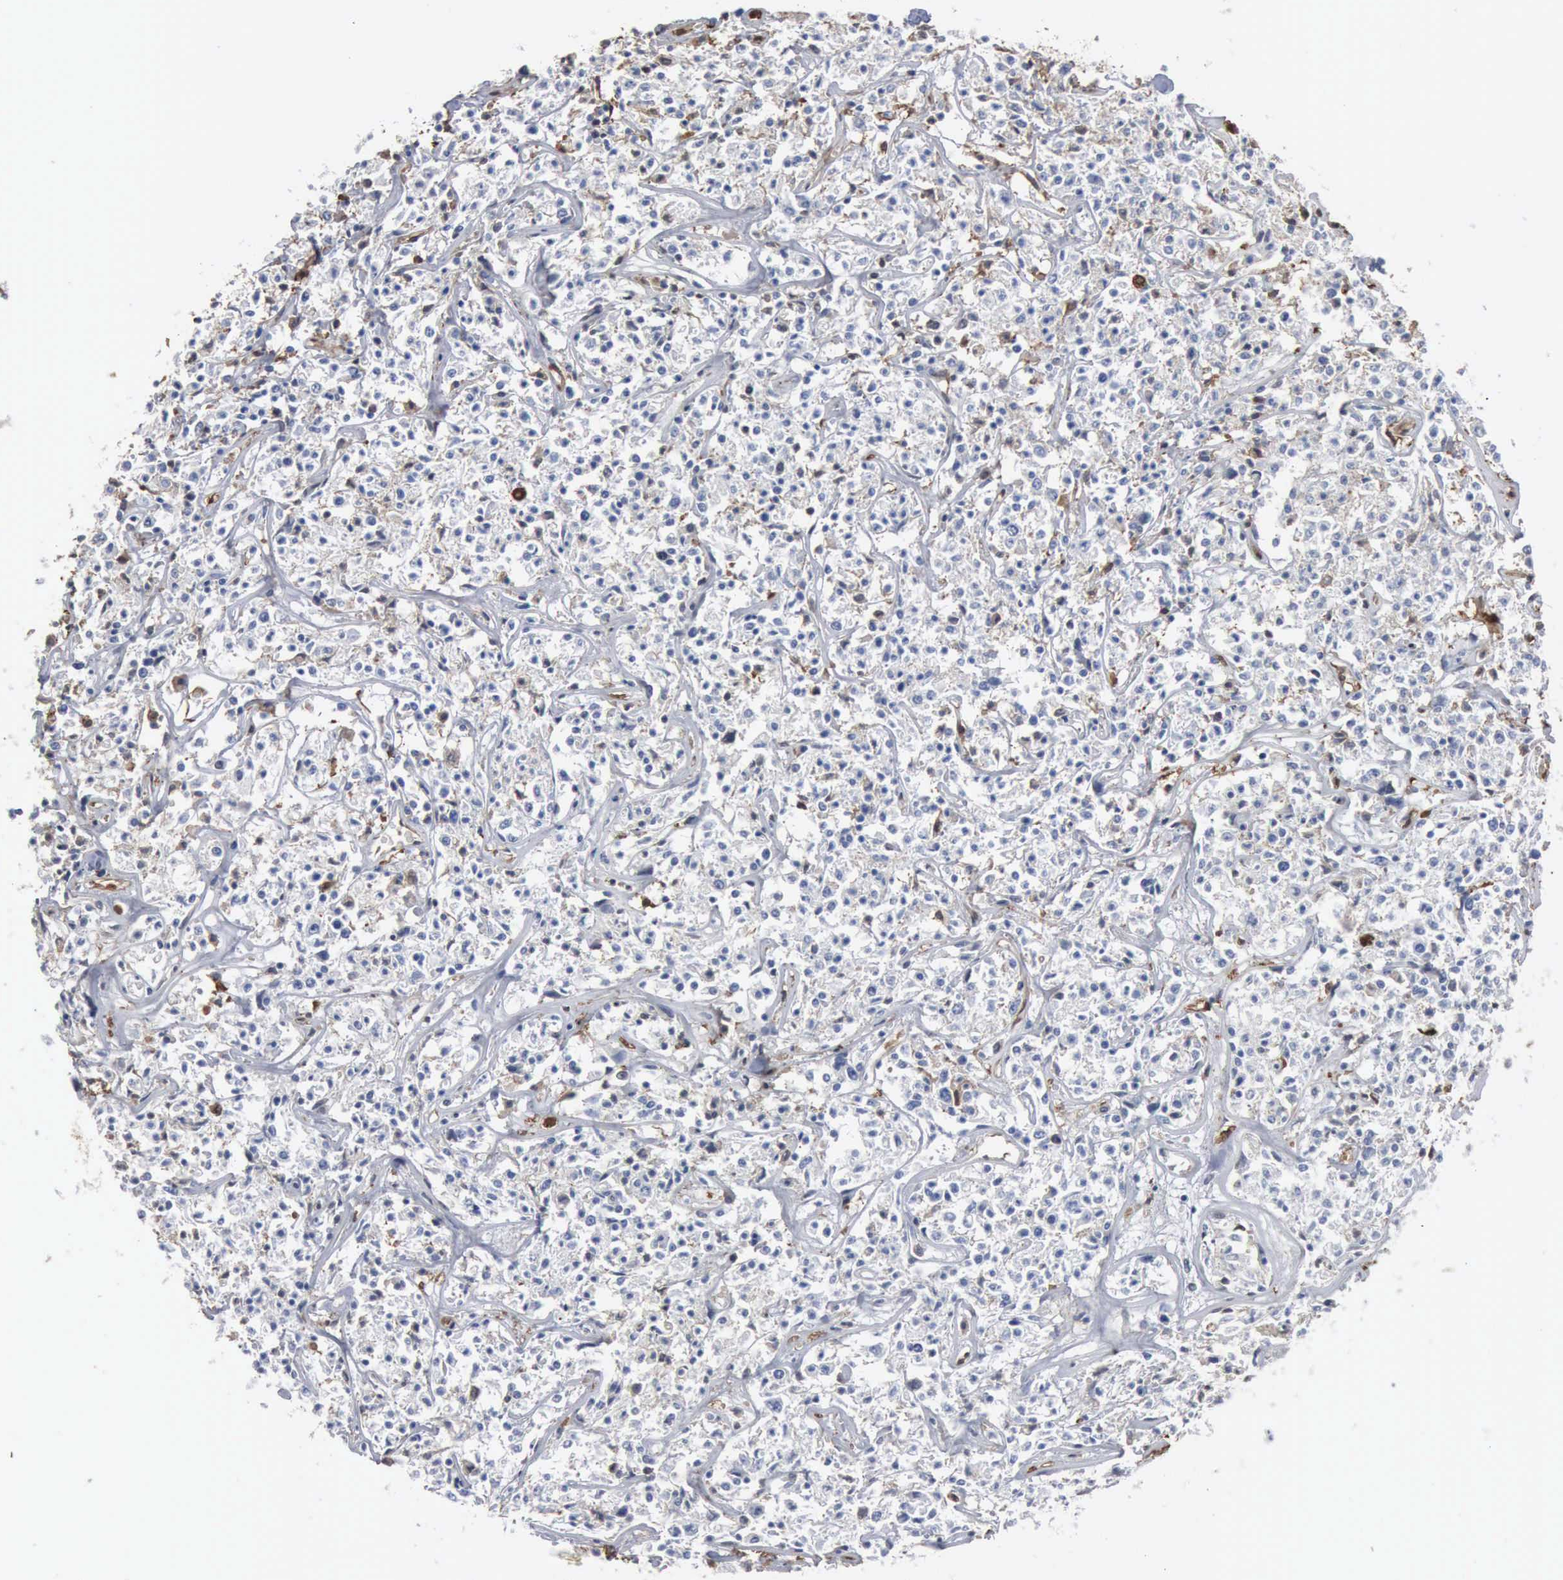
{"staining": {"intensity": "negative", "quantity": "none", "location": "none"}, "tissue": "lymphoma", "cell_type": "Tumor cells", "image_type": "cancer", "snomed": [{"axis": "morphology", "description": "Malignant lymphoma, non-Hodgkin's type, Low grade"}, {"axis": "topography", "description": "Small intestine"}], "caption": "Protein analysis of malignant lymphoma, non-Hodgkin's type (low-grade) shows no significant staining in tumor cells.", "gene": "FSCN1", "patient": {"sex": "female", "age": 59}}